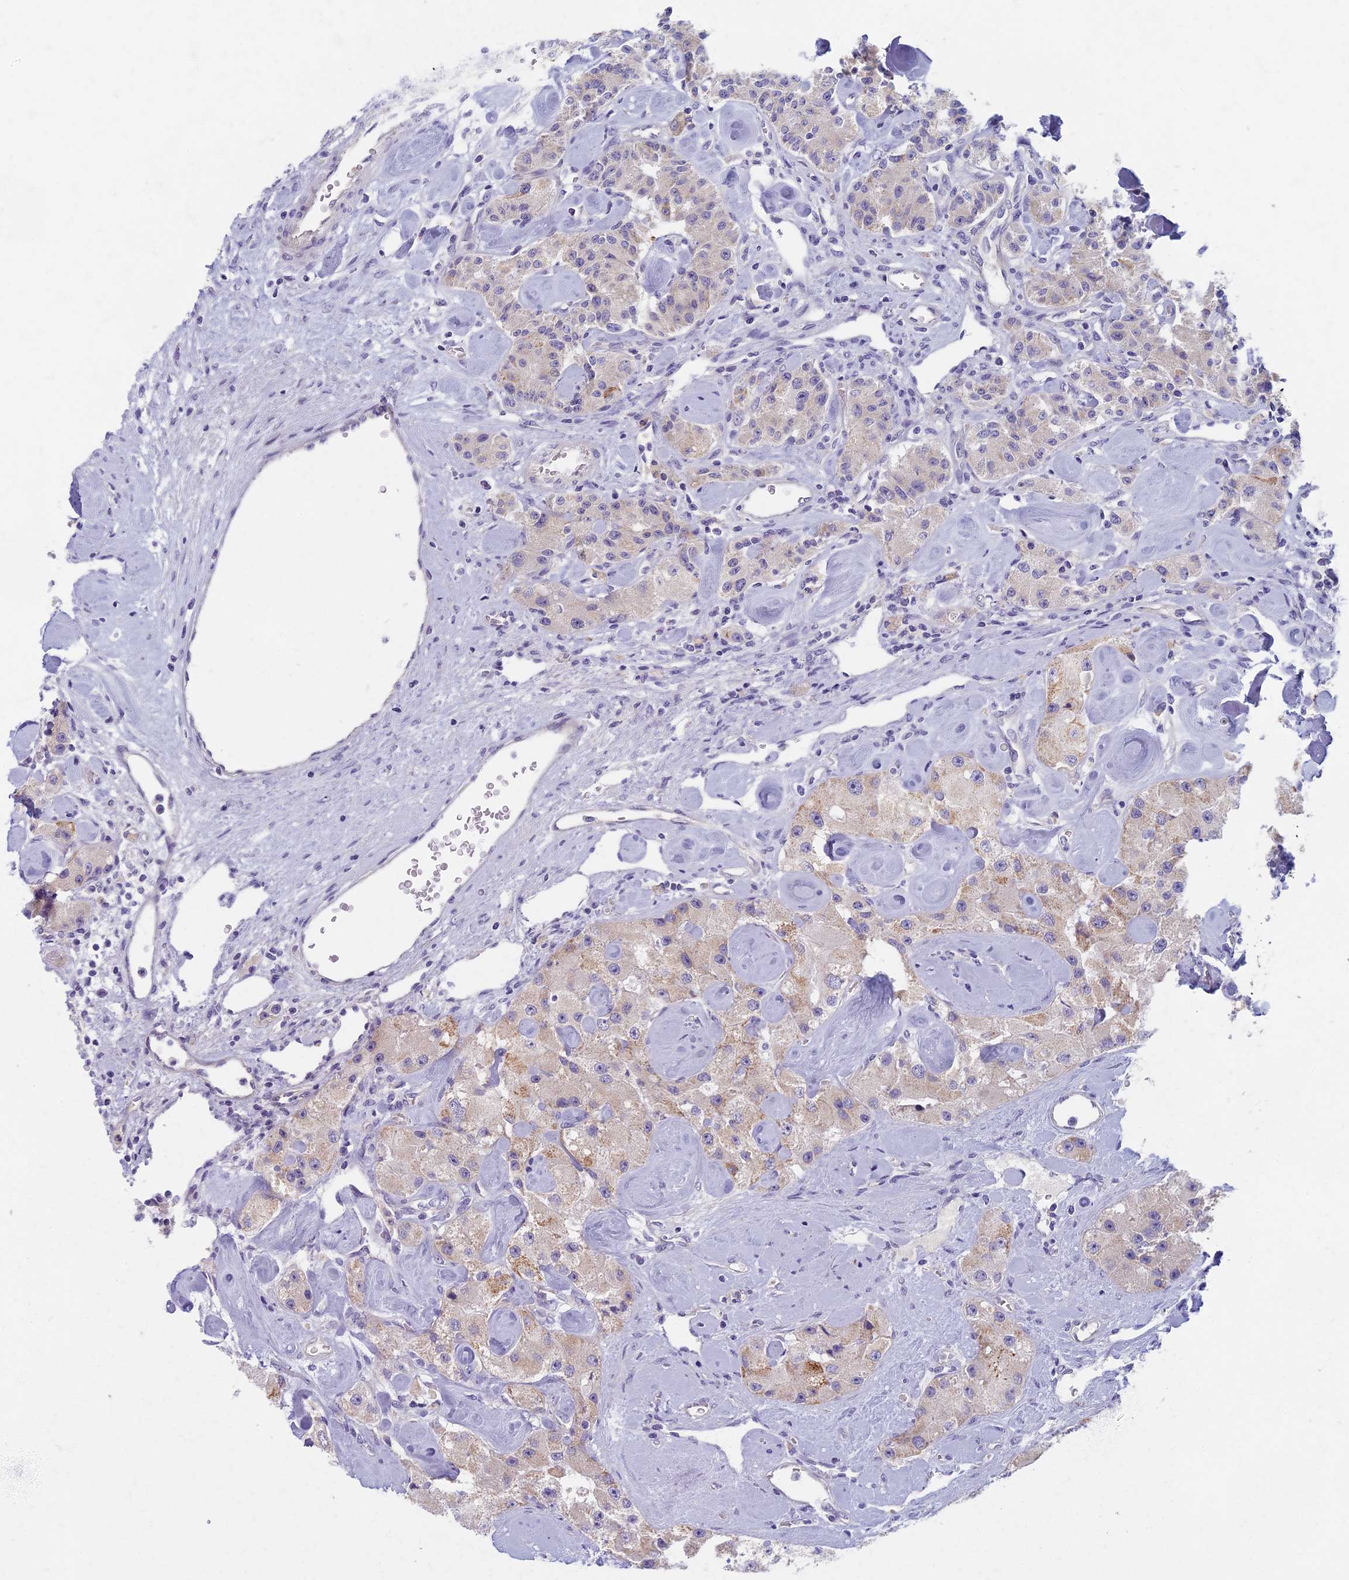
{"staining": {"intensity": "moderate", "quantity": "<25%", "location": "cytoplasmic/membranous"}, "tissue": "carcinoid", "cell_type": "Tumor cells", "image_type": "cancer", "snomed": [{"axis": "morphology", "description": "Carcinoid, malignant, NOS"}, {"axis": "topography", "description": "Pancreas"}], "caption": "Protein expression by IHC exhibits moderate cytoplasmic/membranous positivity in about <25% of tumor cells in carcinoid. (brown staining indicates protein expression, while blue staining denotes nuclei).", "gene": "AP4E1", "patient": {"sex": "male", "age": 41}}